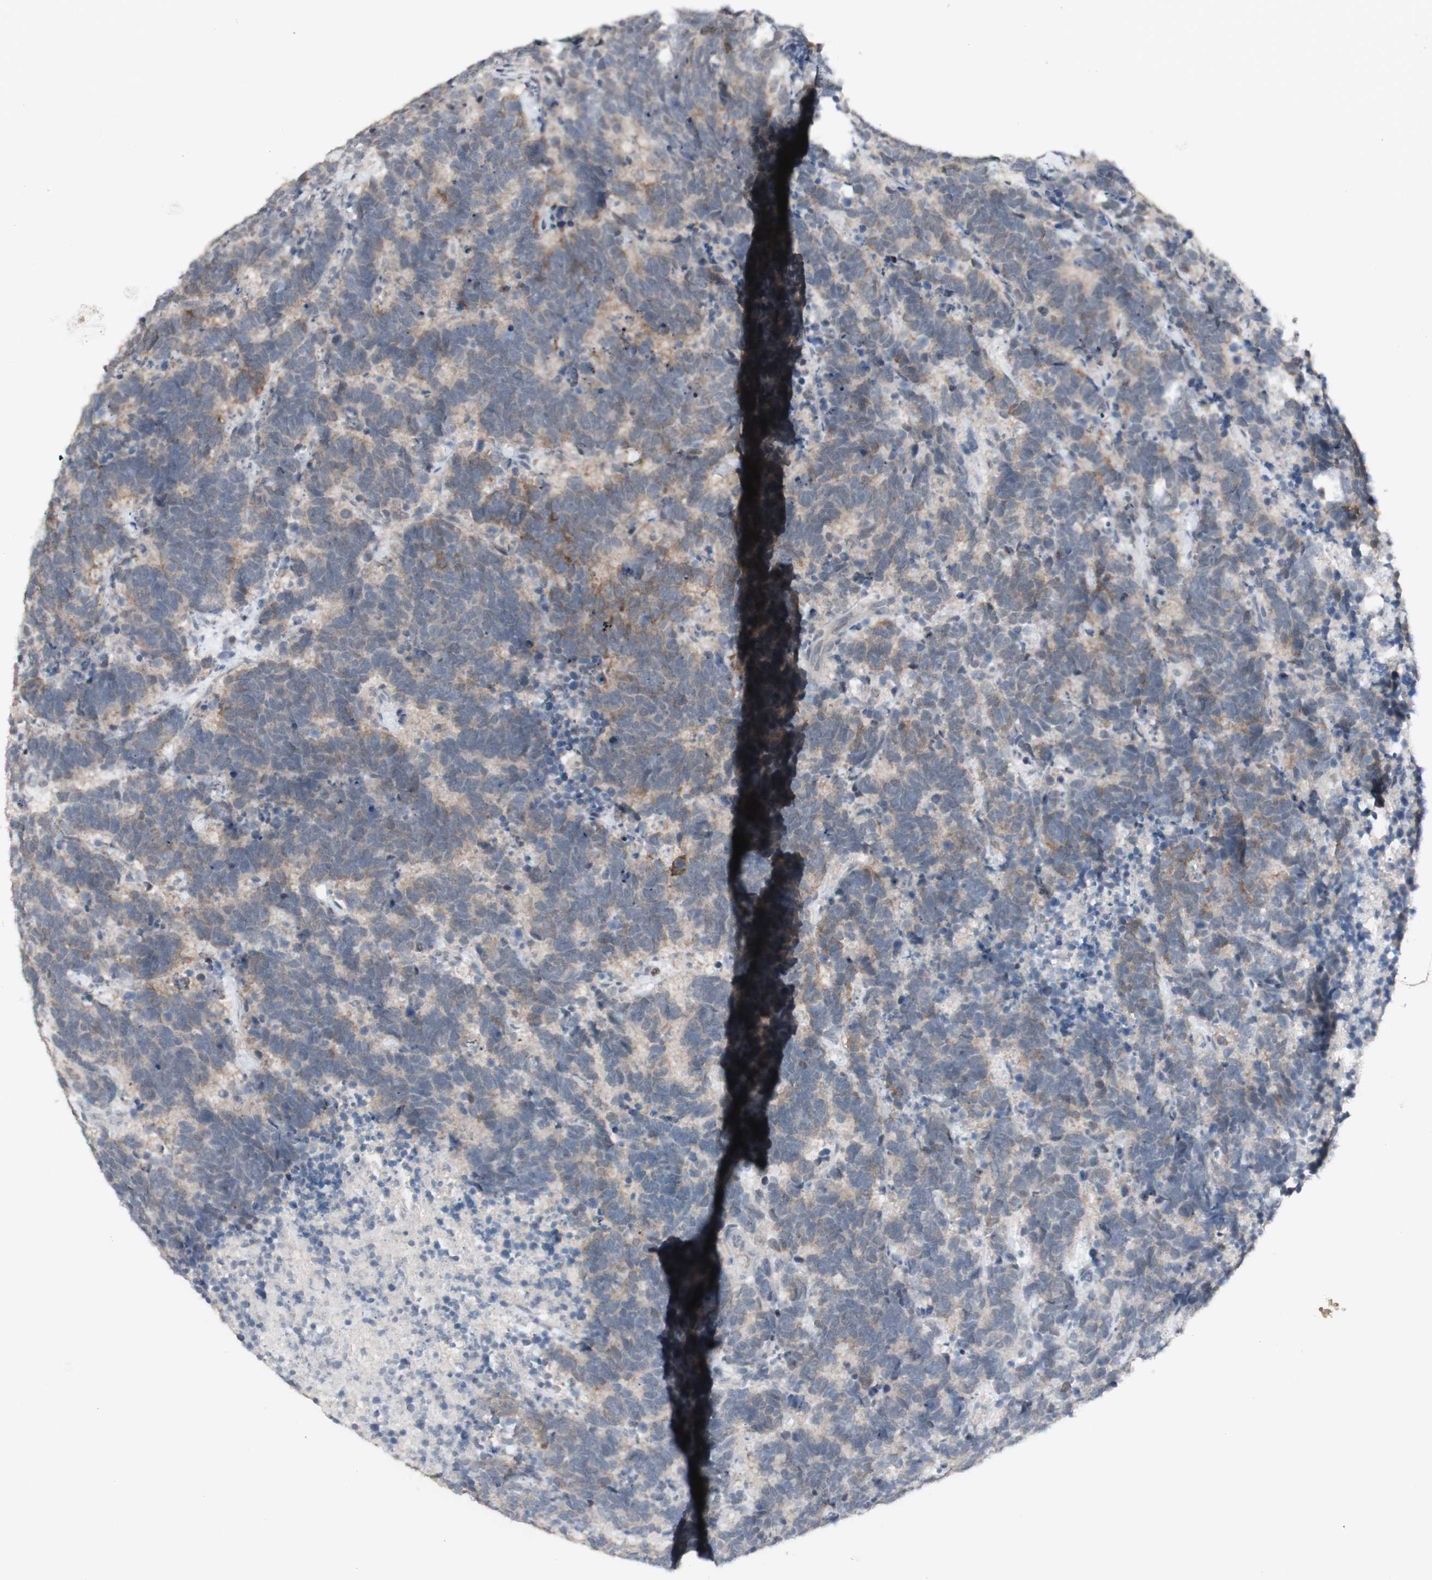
{"staining": {"intensity": "weak", "quantity": ">75%", "location": "cytoplasmic/membranous"}, "tissue": "carcinoid", "cell_type": "Tumor cells", "image_type": "cancer", "snomed": [{"axis": "morphology", "description": "Carcinoma, NOS"}, {"axis": "morphology", "description": "Carcinoid, malignant, NOS"}, {"axis": "topography", "description": "Urinary bladder"}], "caption": "Immunohistochemistry (IHC) image of human carcinoid stained for a protein (brown), which displays low levels of weak cytoplasmic/membranous positivity in approximately >75% of tumor cells.", "gene": "C1orf116", "patient": {"sex": "male", "age": 57}}